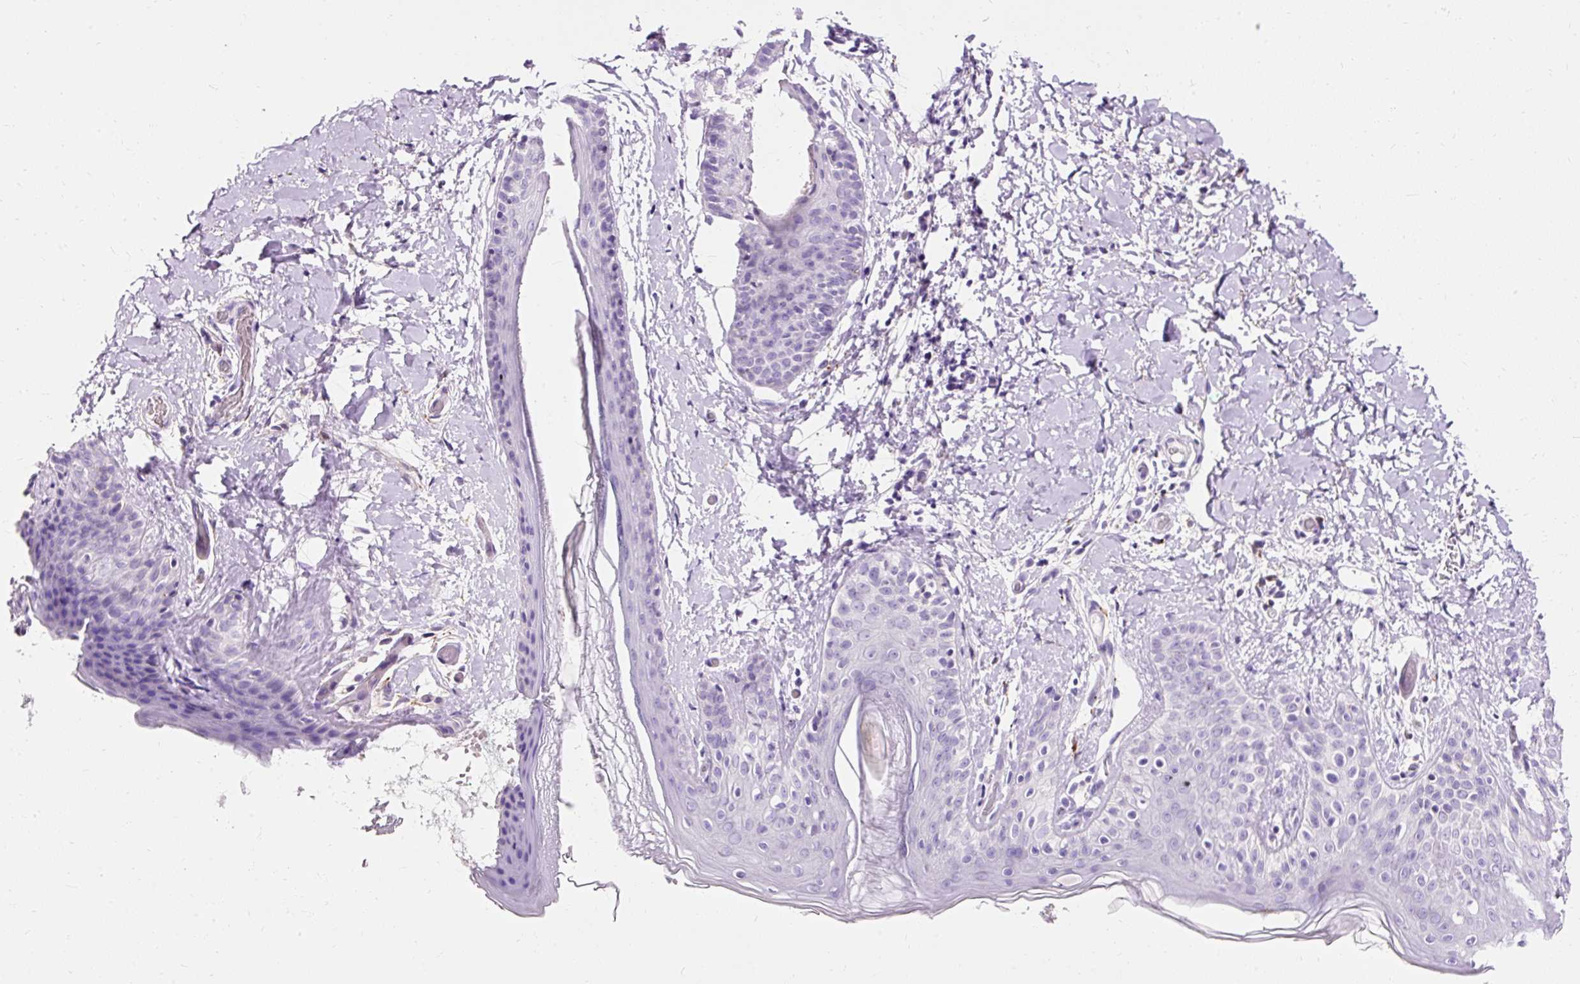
{"staining": {"intensity": "negative", "quantity": "none", "location": "none"}, "tissue": "skin", "cell_type": "Fibroblasts", "image_type": "normal", "snomed": [{"axis": "morphology", "description": "Normal tissue, NOS"}, {"axis": "topography", "description": "Skin"}], "caption": "High magnification brightfield microscopy of unremarkable skin stained with DAB (3,3'-diaminobenzidine) (brown) and counterstained with hematoxylin (blue): fibroblasts show no significant expression. Brightfield microscopy of immunohistochemistry stained with DAB (brown) and hematoxylin (blue), captured at high magnification.", "gene": "CLDN25", "patient": {"sex": "male", "age": 16}}